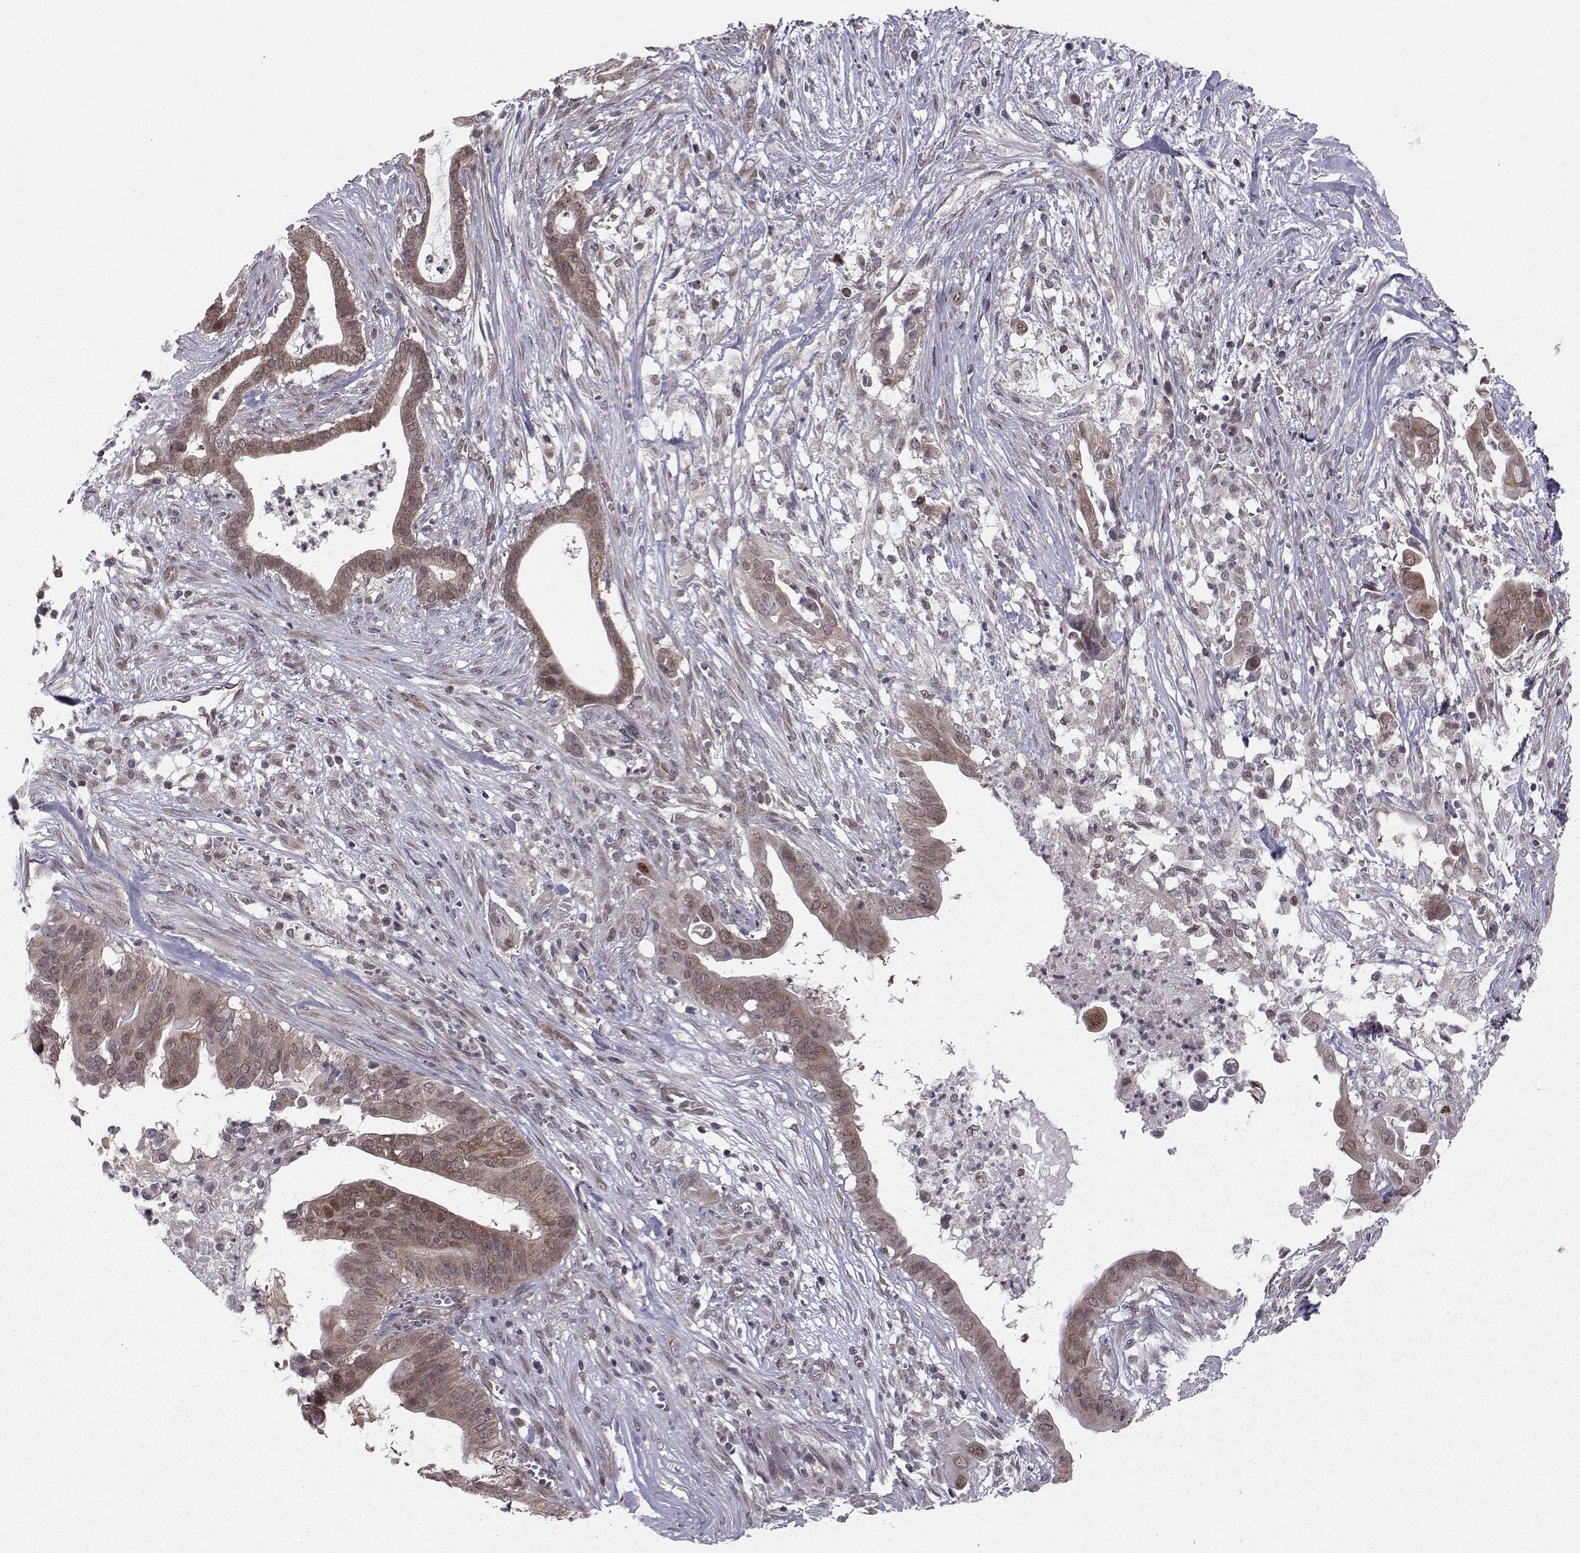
{"staining": {"intensity": "weak", "quantity": ">75%", "location": "cytoplasmic/membranous"}, "tissue": "pancreatic cancer", "cell_type": "Tumor cells", "image_type": "cancer", "snomed": [{"axis": "morphology", "description": "Adenocarcinoma, NOS"}, {"axis": "topography", "description": "Pancreas"}], "caption": "This is an image of immunohistochemistry staining of pancreatic adenocarcinoma, which shows weak expression in the cytoplasmic/membranous of tumor cells.", "gene": "PKN2", "patient": {"sex": "male", "age": 61}}